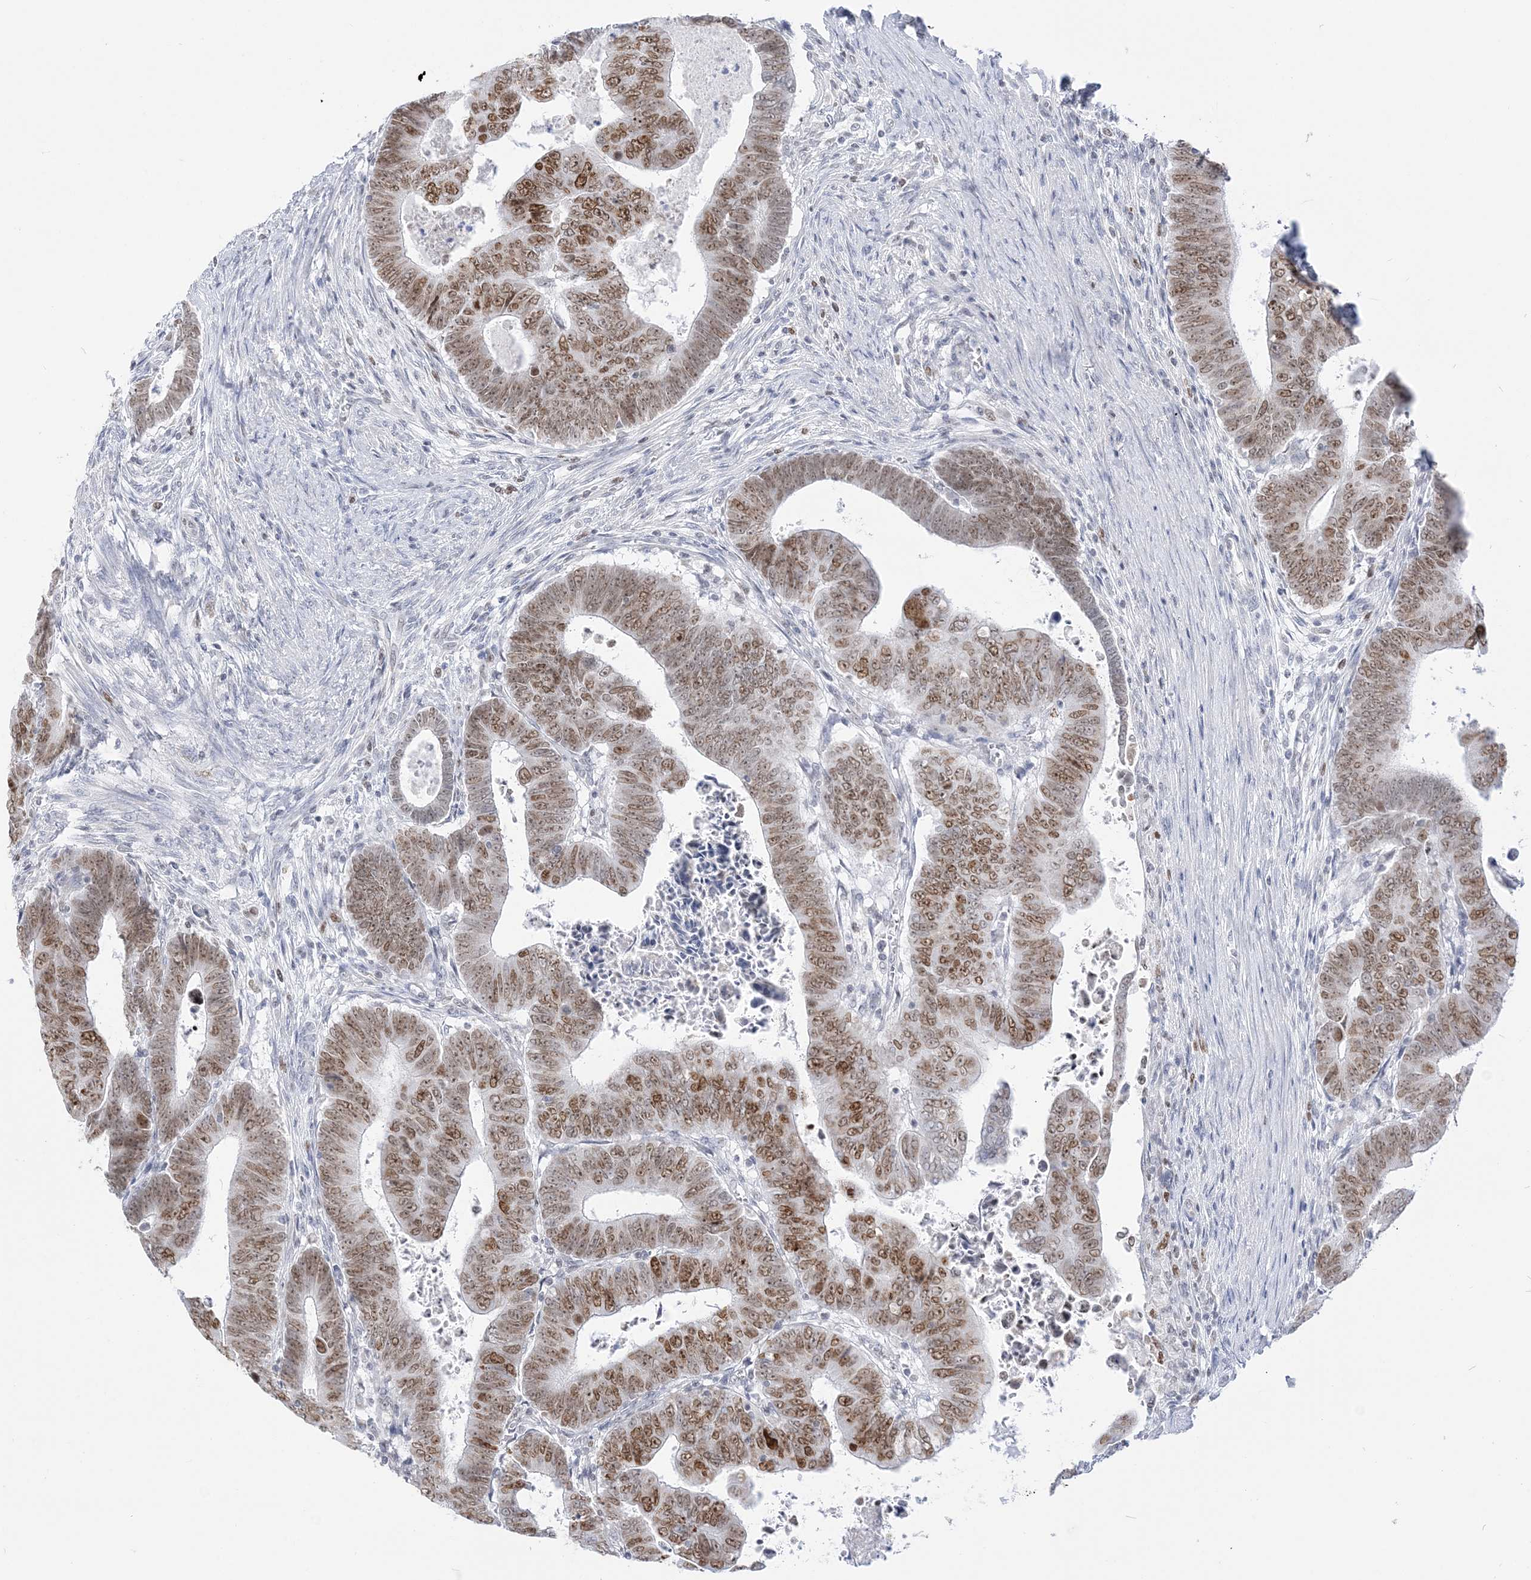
{"staining": {"intensity": "moderate", "quantity": ">75%", "location": "nuclear"}, "tissue": "colorectal cancer", "cell_type": "Tumor cells", "image_type": "cancer", "snomed": [{"axis": "morphology", "description": "Normal tissue, NOS"}, {"axis": "morphology", "description": "Adenocarcinoma, NOS"}, {"axis": "topography", "description": "Rectum"}], "caption": "A brown stain labels moderate nuclear expression of a protein in human colorectal cancer tumor cells.", "gene": "DDX21", "patient": {"sex": "female", "age": 65}}